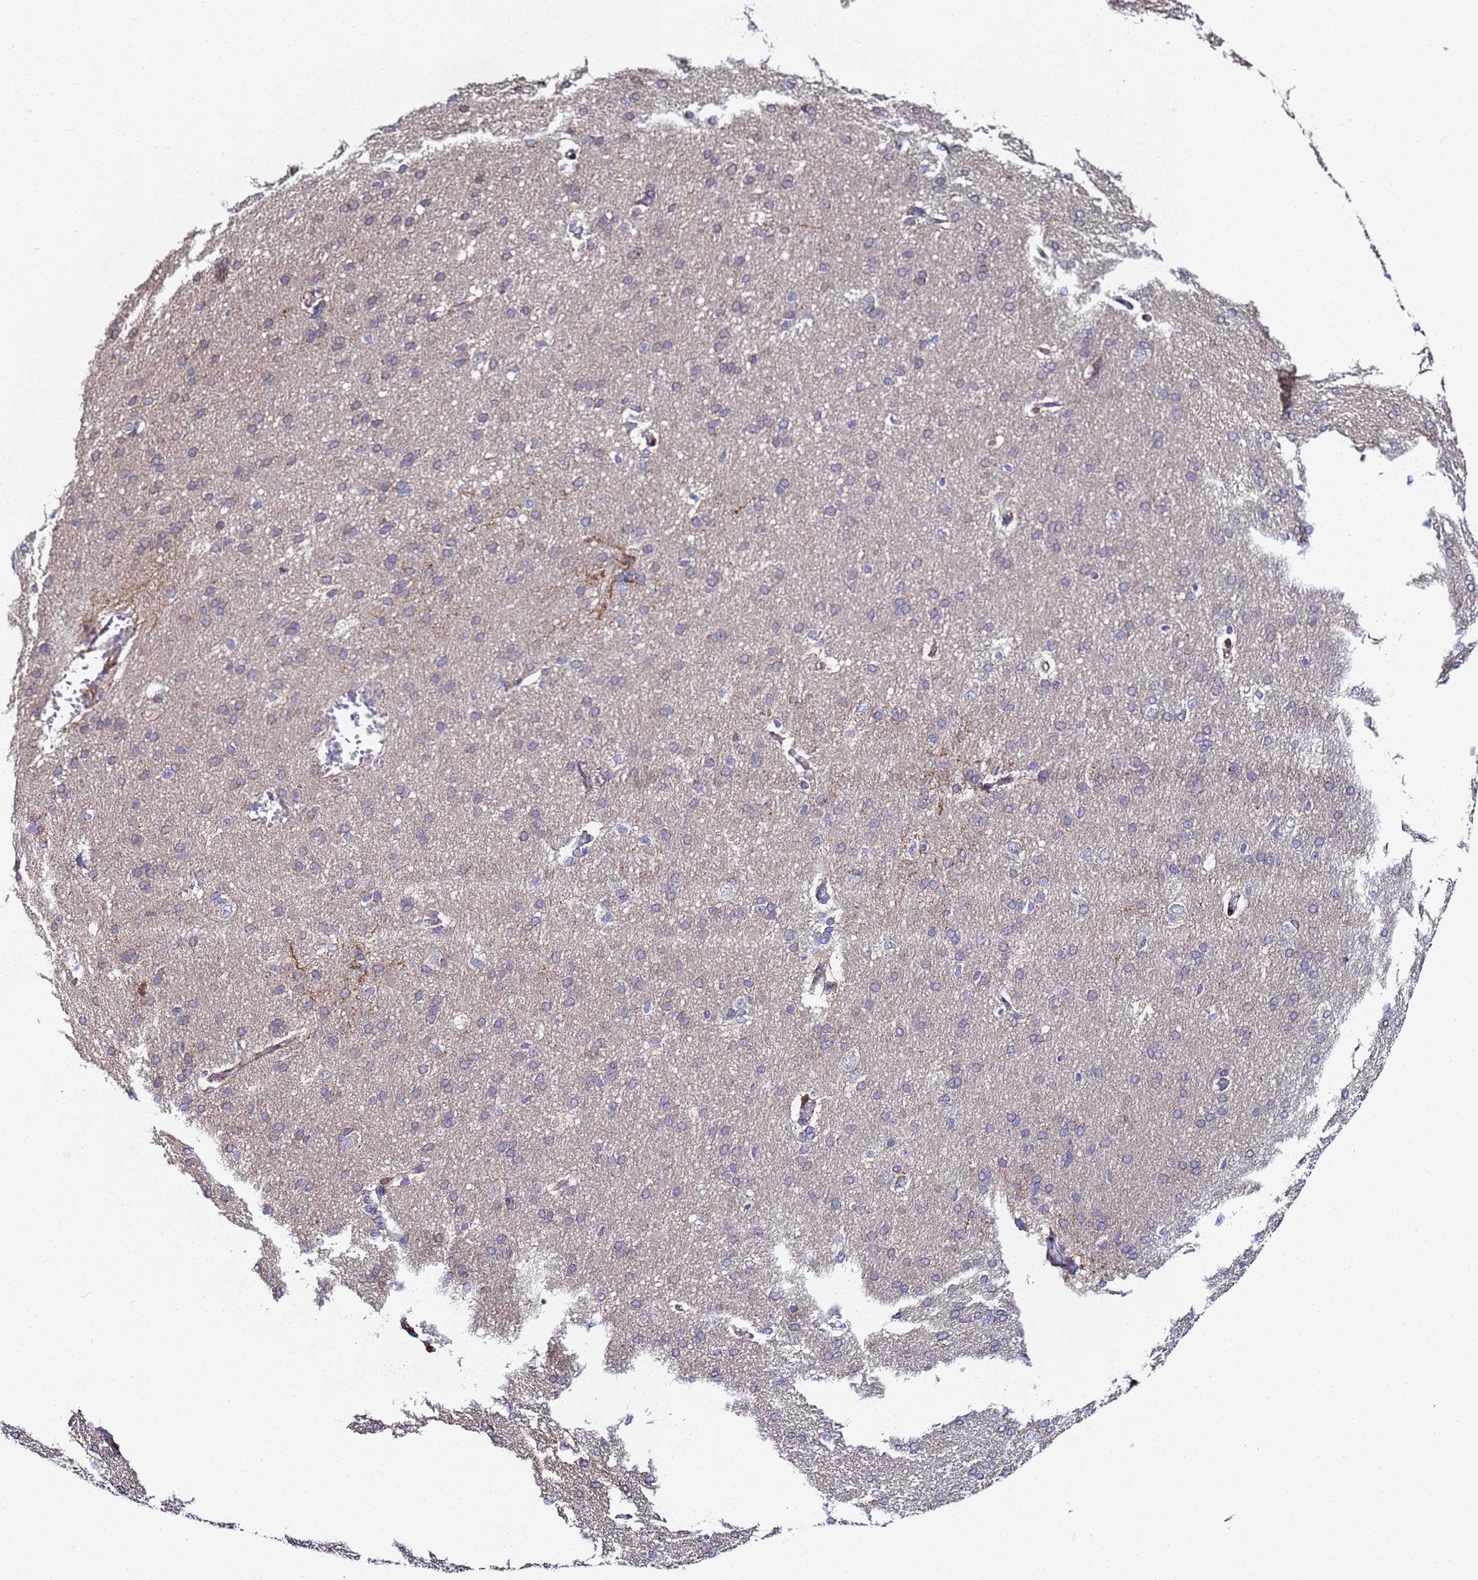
{"staining": {"intensity": "moderate", "quantity": ">75%", "location": "cytoplasmic/membranous"}, "tissue": "cerebral cortex", "cell_type": "Endothelial cells", "image_type": "normal", "snomed": [{"axis": "morphology", "description": "Normal tissue, NOS"}, {"axis": "topography", "description": "Cerebral cortex"}], "caption": "IHC histopathology image of normal cerebral cortex stained for a protein (brown), which reveals medium levels of moderate cytoplasmic/membranous staining in about >75% of endothelial cells.", "gene": "C5orf34", "patient": {"sex": "male", "age": 62}}